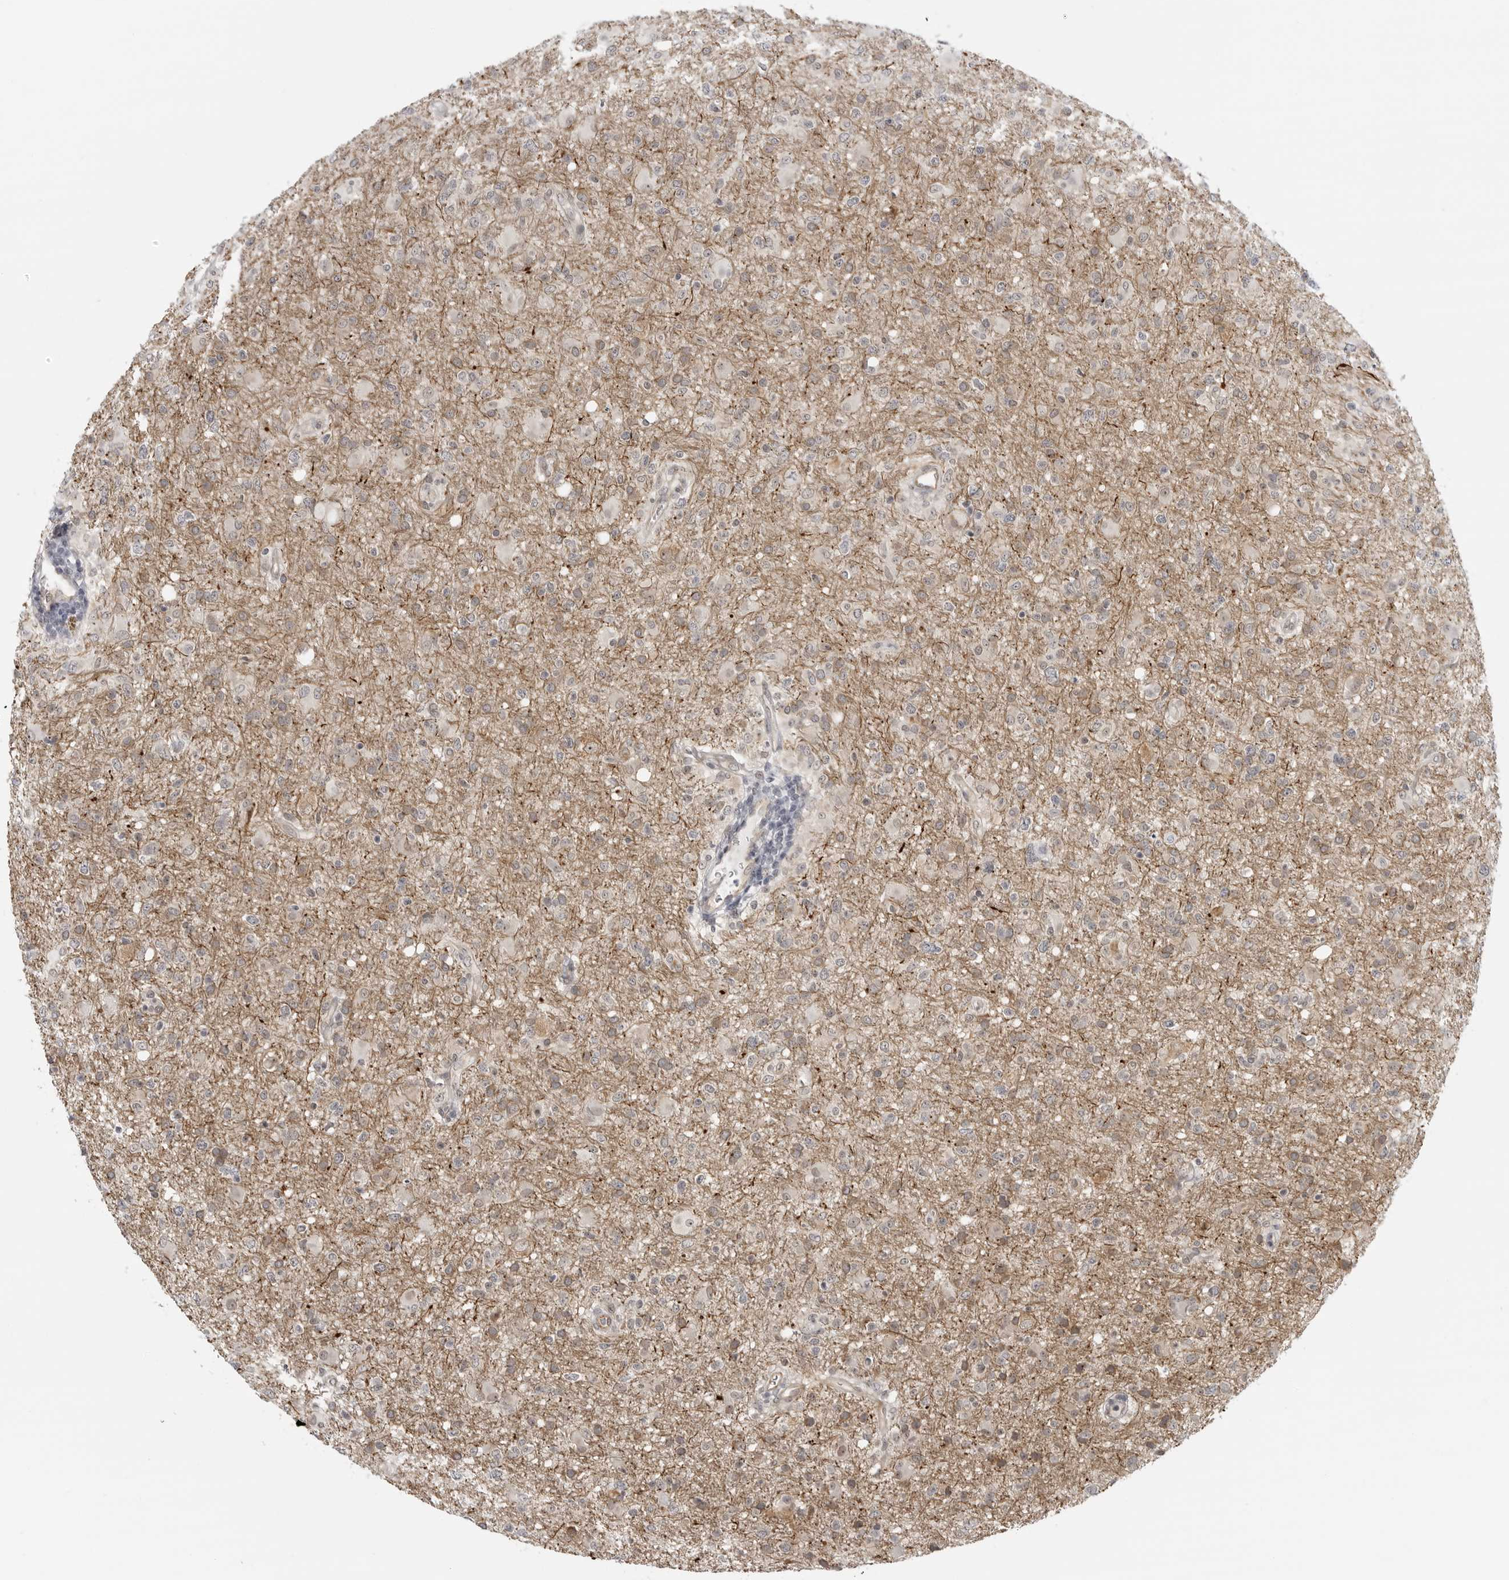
{"staining": {"intensity": "negative", "quantity": "none", "location": "none"}, "tissue": "glioma", "cell_type": "Tumor cells", "image_type": "cancer", "snomed": [{"axis": "morphology", "description": "Glioma, malignant, High grade"}, {"axis": "topography", "description": "Brain"}], "caption": "Immunohistochemistry (IHC) of glioma shows no expression in tumor cells.", "gene": "CEP295NL", "patient": {"sex": "female", "age": 57}}